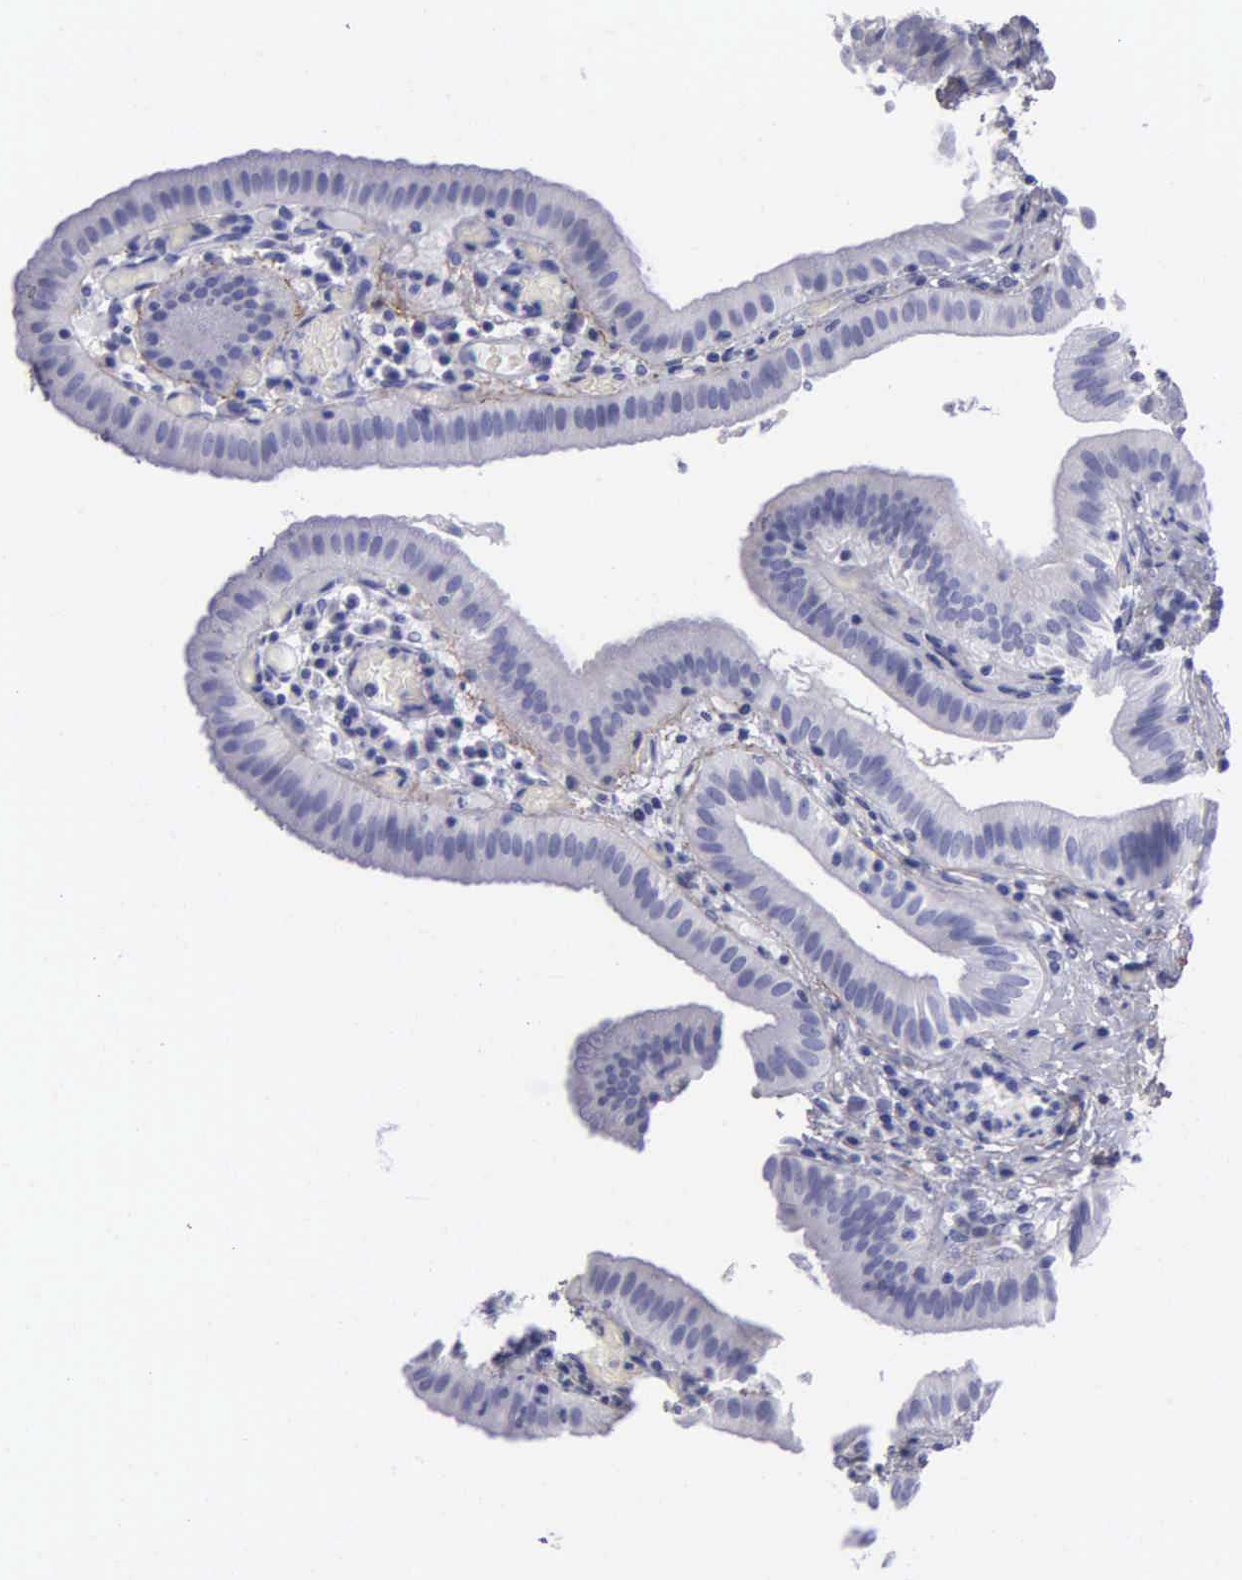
{"staining": {"intensity": "negative", "quantity": "none", "location": "none"}, "tissue": "gallbladder", "cell_type": "Glandular cells", "image_type": "normal", "snomed": [{"axis": "morphology", "description": "Normal tissue, NOS"}, {"axis": "topography", "description": "Gallbladder"}], "caption": "Immunohistochemical staining of benign human gallbladder reveals no significant staining in glandular cells.", "gene": "FBLN5", "patient": {"sex": "female", "age": 76}}